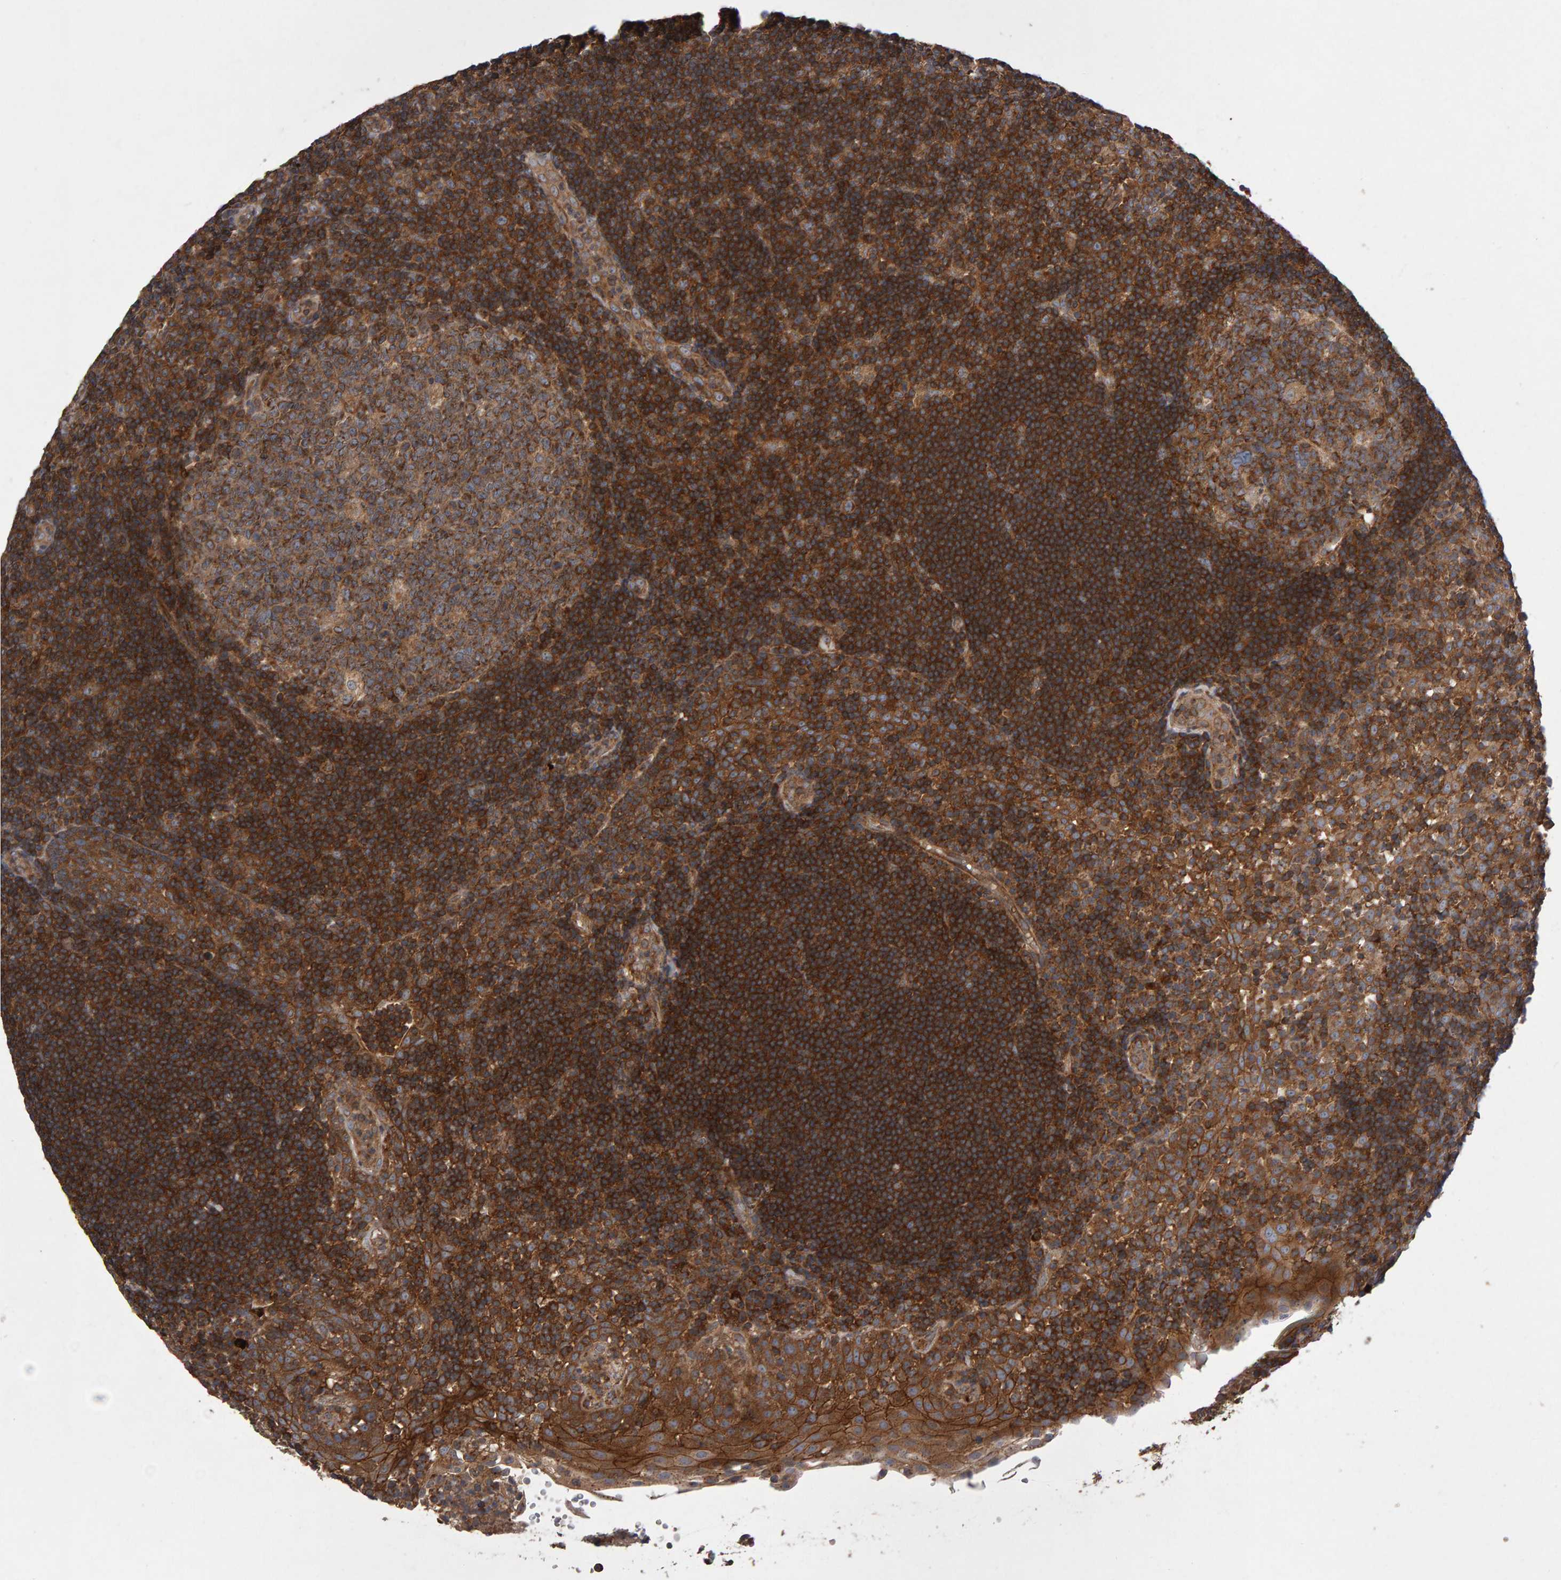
{"staining": {"intensity": "strong", "quantity": ">75%", "location": "cytoplasmic/membranous"}, "tissue": "tonsil", "cell_type": "Germinal center cells", "image_type": "normal", "snomed": [{"axis": "morphology", "description": "Normal tissue, NOS"}, {"axis": "topography", "description": "Tonsil"}], "caption": "This histopathology image exhibits immunohistochemistry staining of normal human tonsil, with high strong cytoplasmic/membranous positivity in about >75% of germinal center cells.", "gene": "PGS1", "patient": {"sex": "female", "age": 40}}